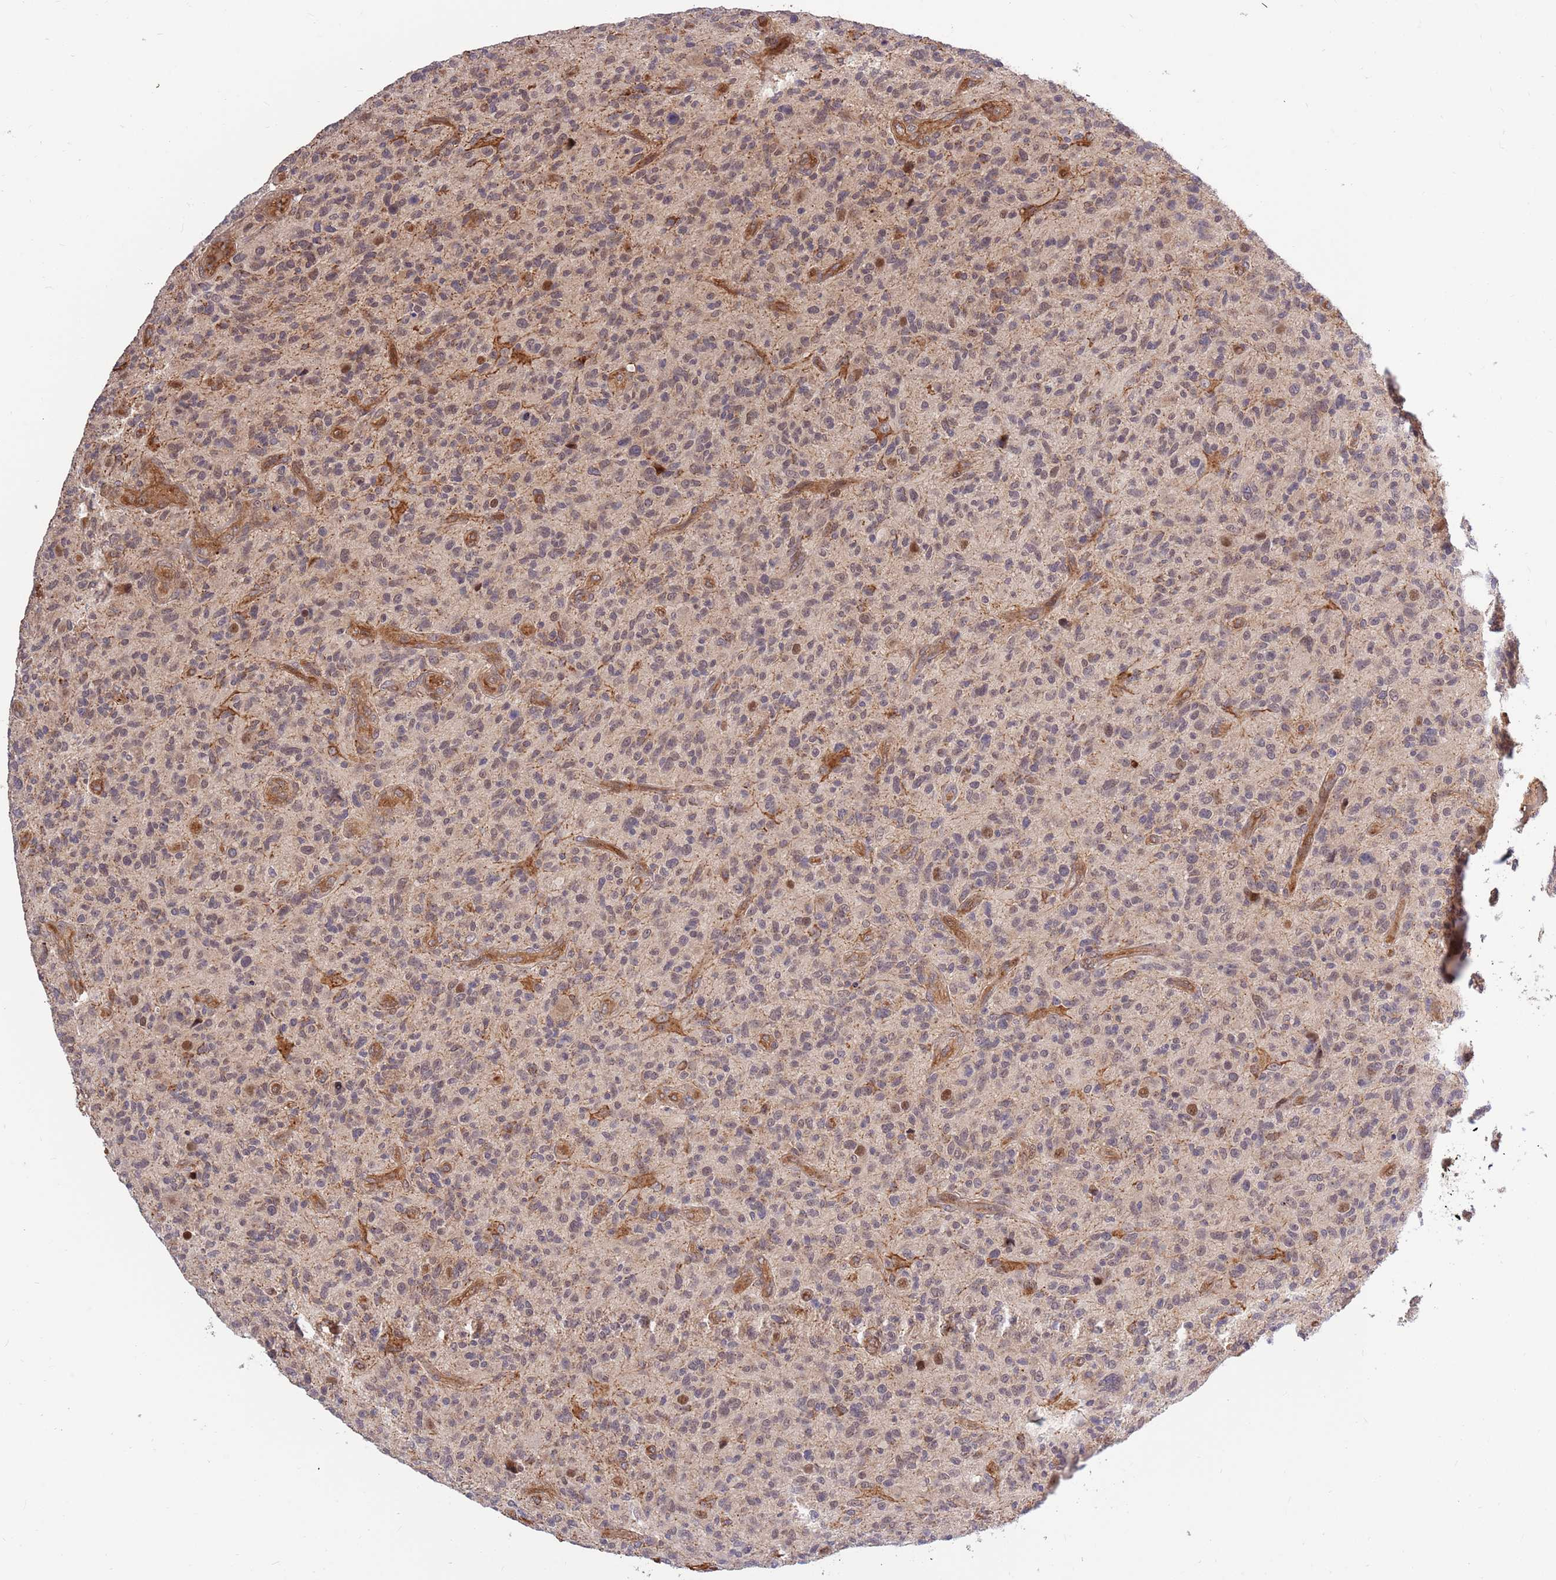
{"staining": {"intensity": "weak", "quantity": "<25%", "location": "nuclear"}, "tissue": "glioma", "cell_type": "Tumor cells", "image_type": "cancer", "snomed": [{"axis": "morphology", "description": "Glioma, malignant, High grade"}, {"axis": "topography", "description": "Brain"}], "caption": "Immunohistochemistry photomicrograph of neoplastic tissue: human high-grade glioma (malignant) stained with DAB (3,3'-diaminobenzidine) reveals no significant protein expression in tumor cells. (IHC, brightfield microscopy, high magnification).", "gene": "HAUS3", "patient": {"sex": "male", "age": 47}}